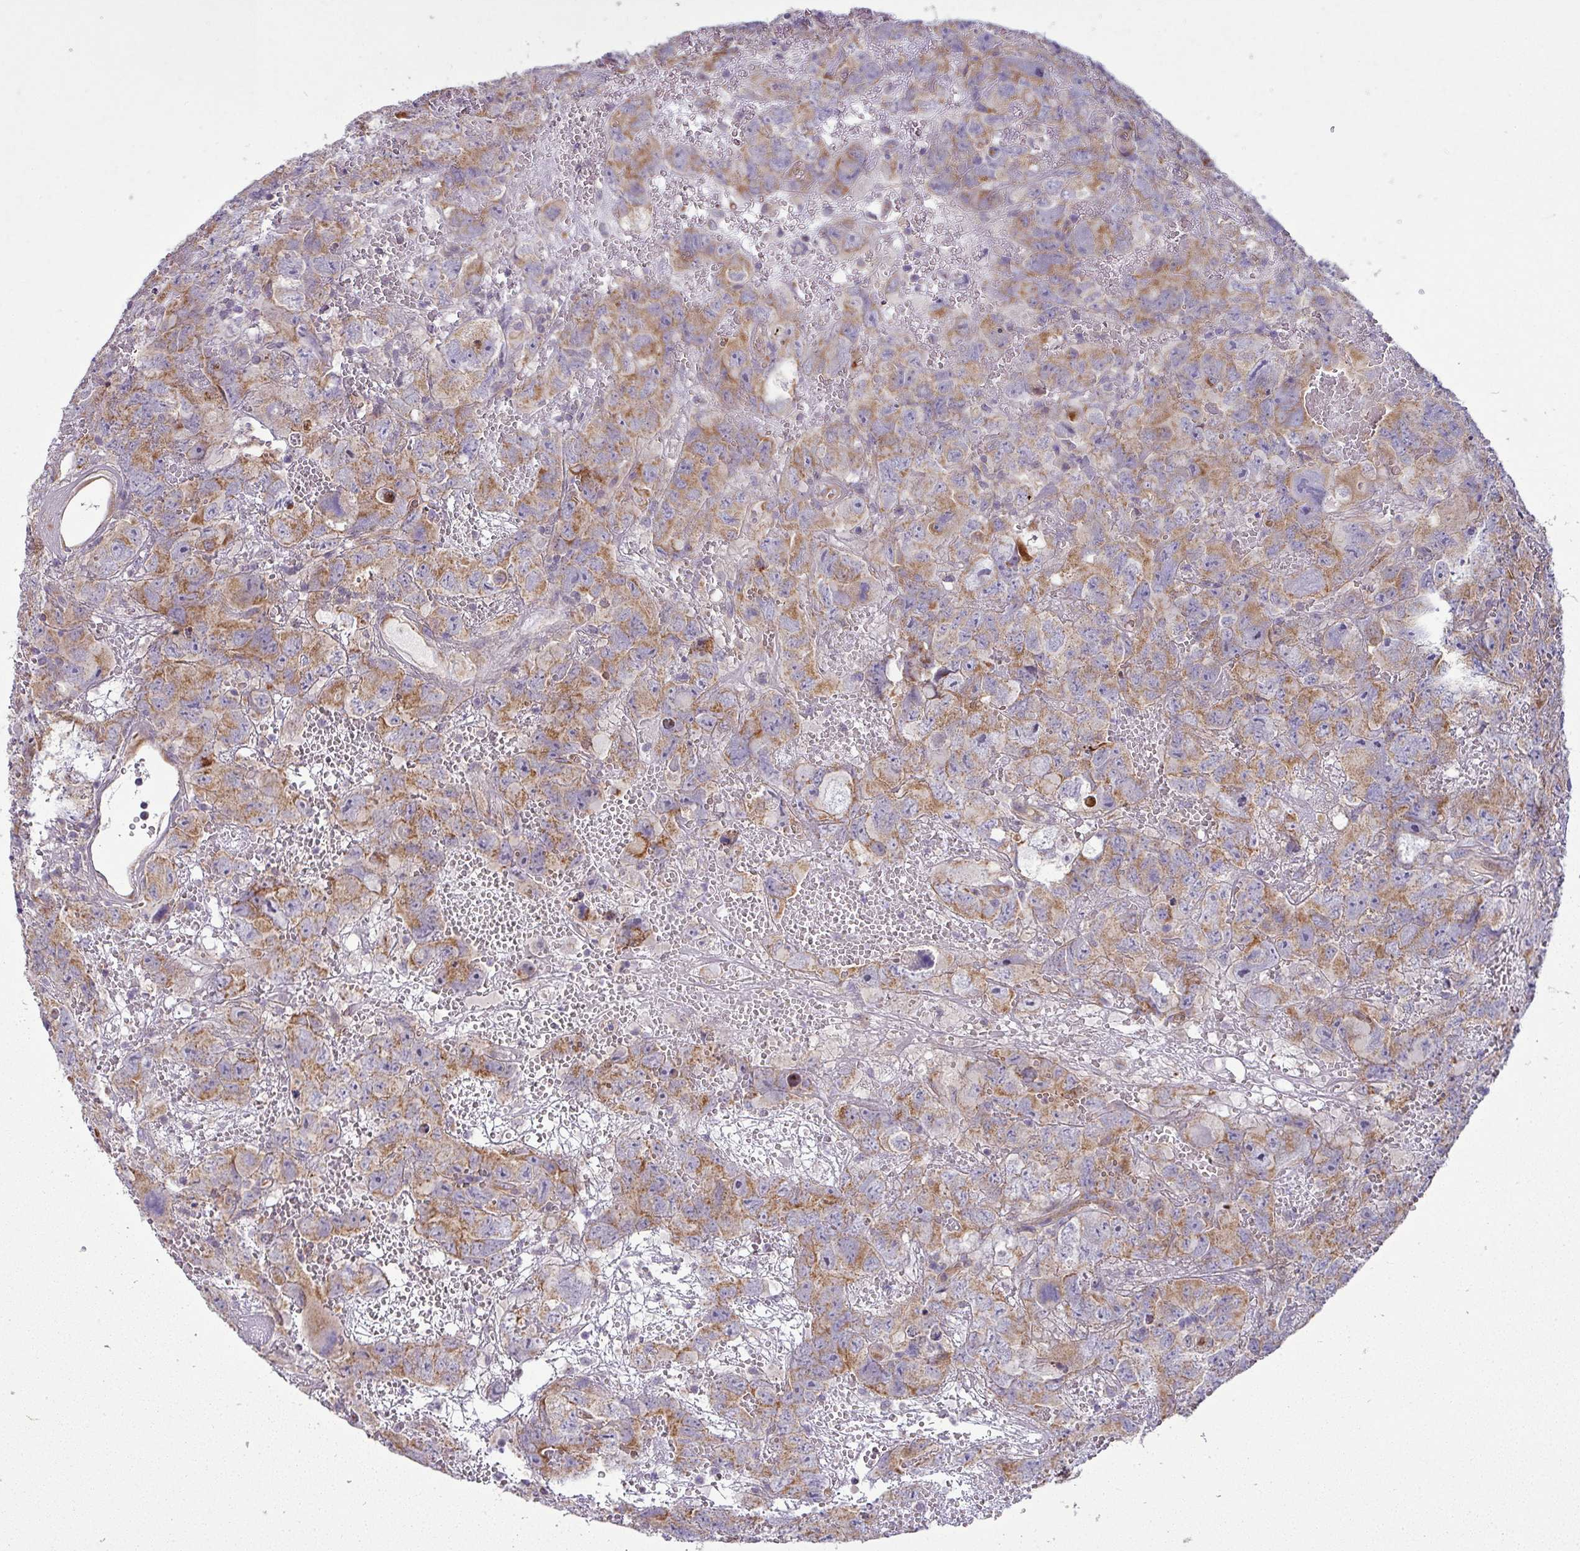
{"staining": {"intensity": "moderate", "quantity": ">75%", "location": "cytoplasmic/membranous"}, "tissue": "testis cancer", "cell_type": "Tumor cells", "image_type": "cancer", "snomed": [{"axis": "morphology", "description": "Carcinoma, Embryonal, NOS"}, {"axis": "topography", "description": "Testis"}], "caption": "Tumor cells show medium levels of moderate cytoplasmic/membranous staining in about >75% of cells in human embryonal carcinoma (testis). (DAB (3,3'-diaminobenzidine) IHC, brown staining for protein, blue staining for nuclei).", "gene": "TIMMDC1", "patient": {"sex": "male", "age": 45}}